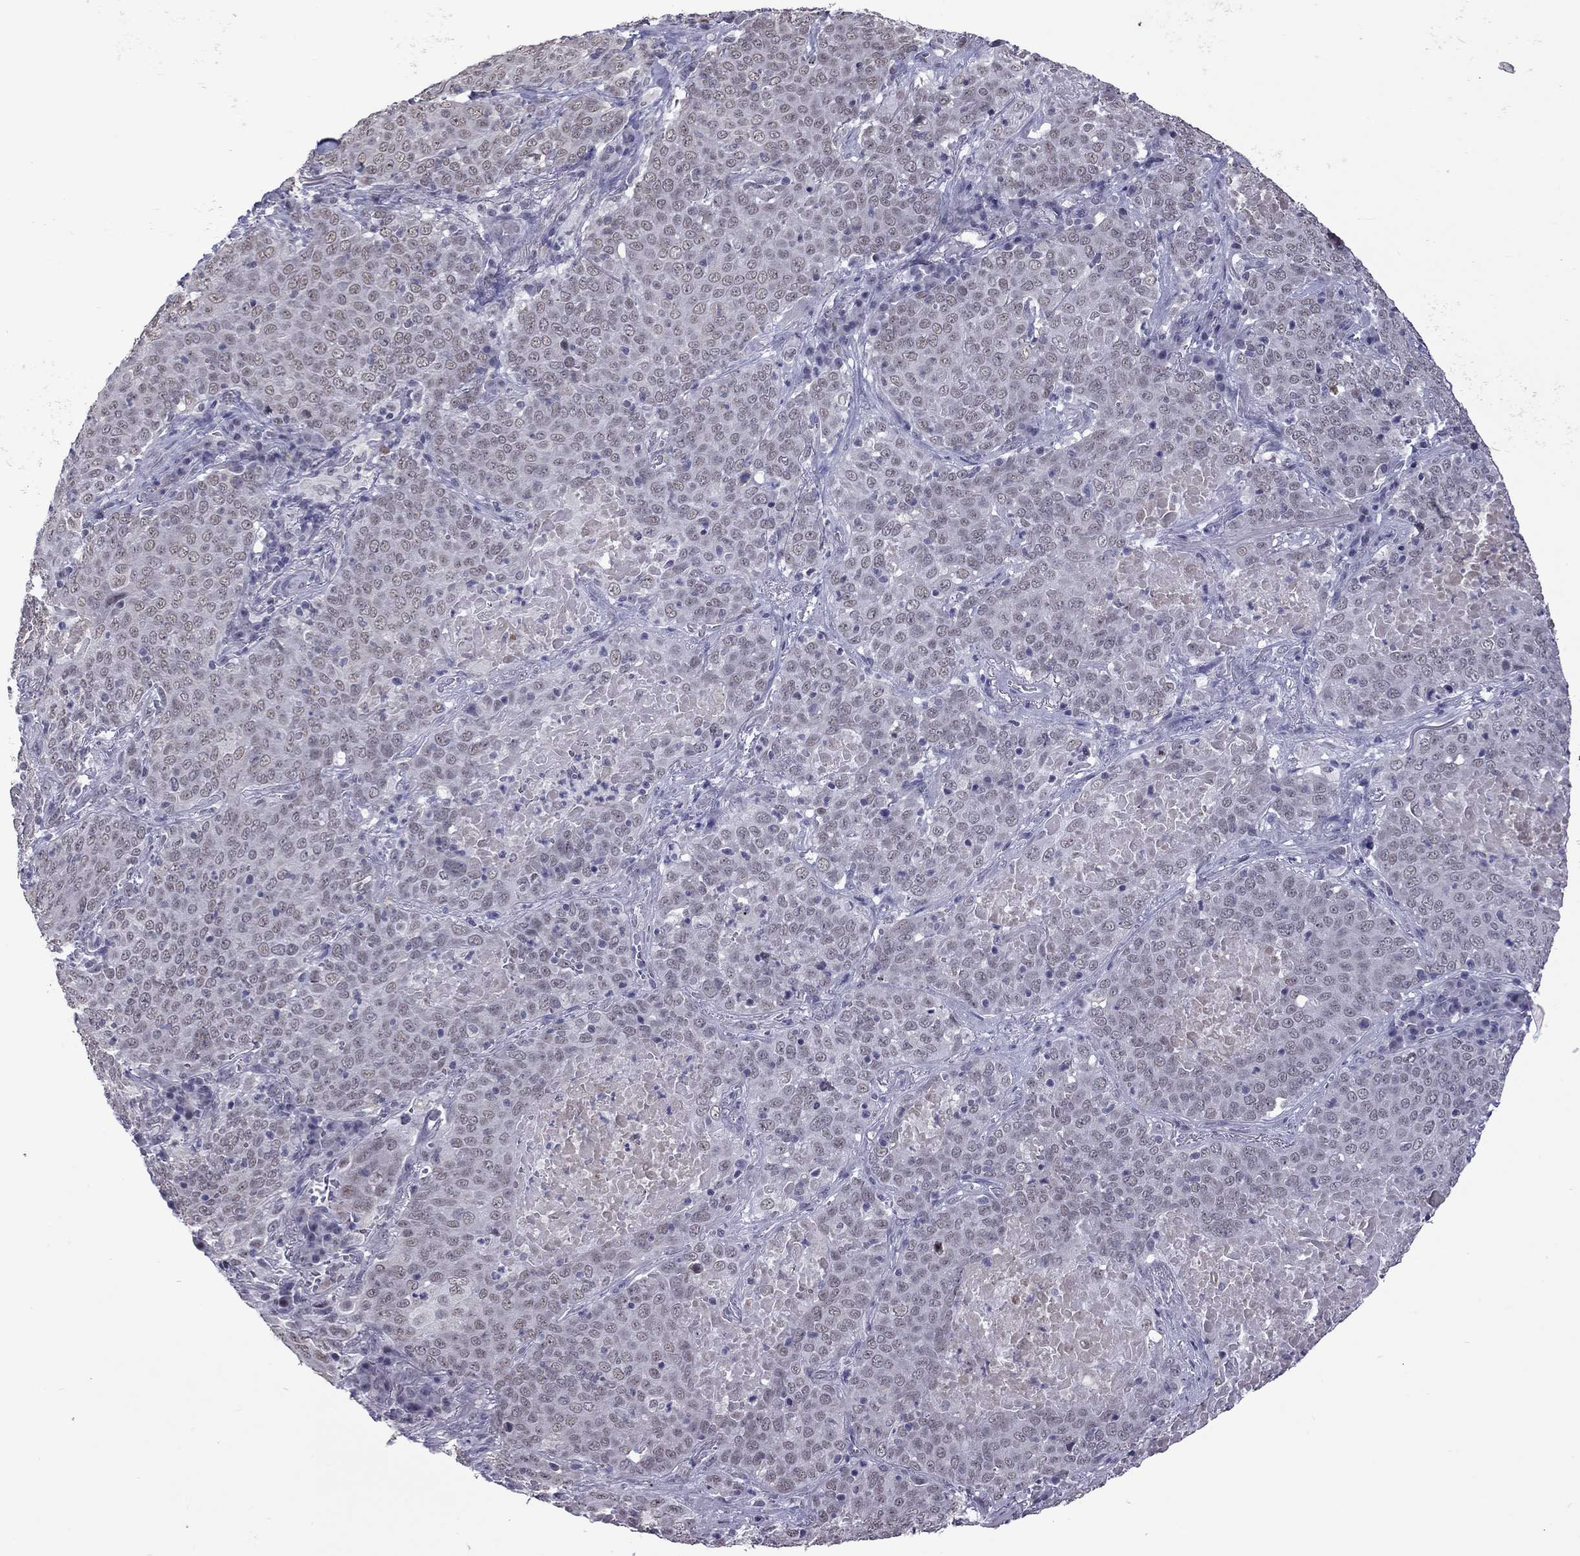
{"staining": {"intensity": "weak", "quantity": "<25%", "location": "nuclear"}, "tissue": "lung cancer", "cell_type": "Tumor cells", "image_type": "cancer", "snomed": [{"axis": "morphology", "description": "Squamous cell carcinoma, NOS"}, {"axis": "topography", "description": "Lung"}], "caption": "Lung cancer was stained to show a protein in brown. There is no significant expression in tumor cells.", "gene": "PPP1R3A", "patient": {"sex": "male", "age": 82}}